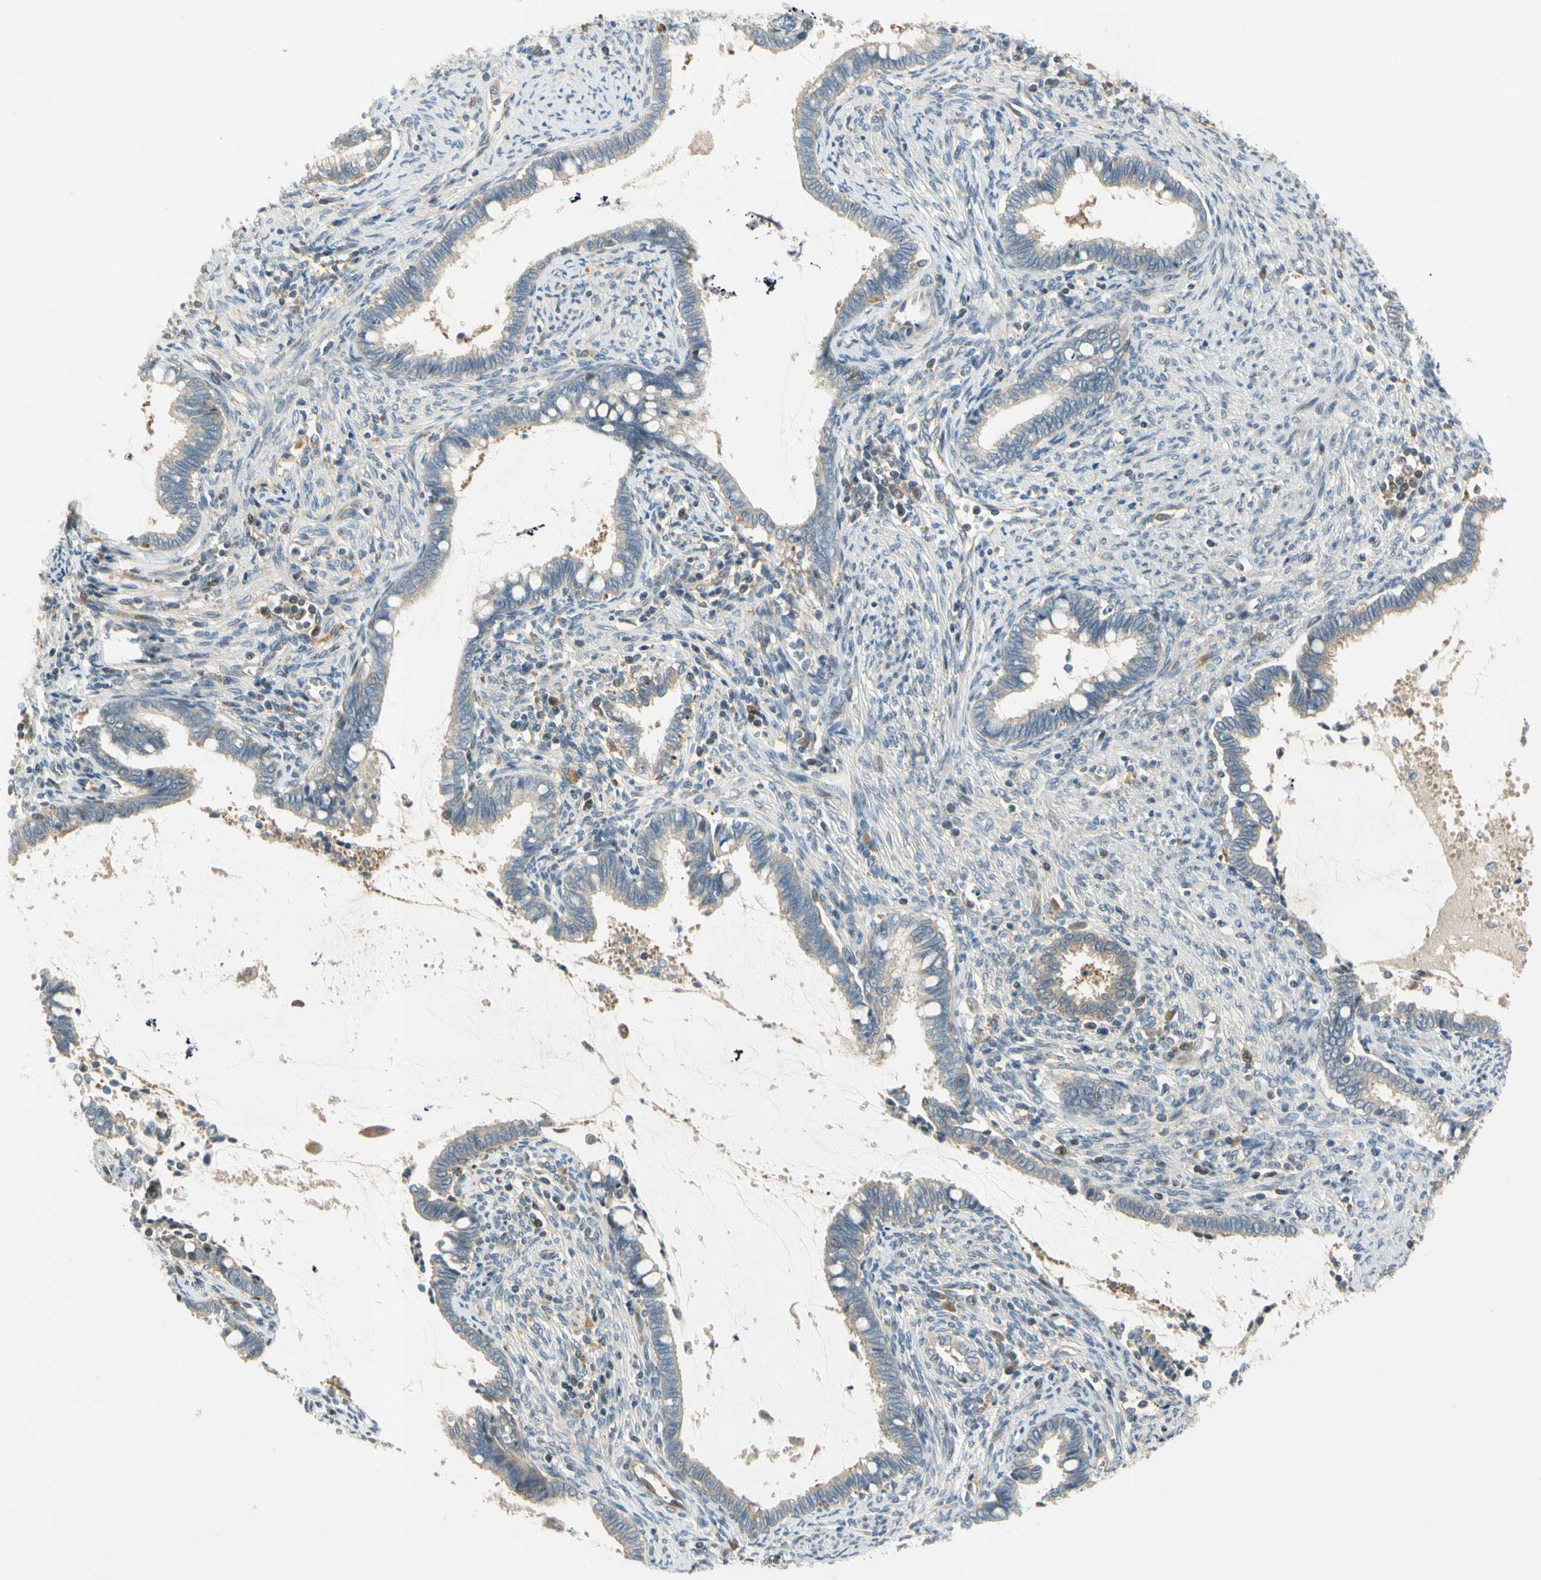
{"staining": {"intensity": "weak", "quantity": "25%-75%", "location": "cytoplasmic/membranous"}, "tissue": "cervical cancer", "cell_type": "Tumor cells", "image_type": "cancer", "snomed": [{"axis": "morphology", "description": "Adenocarcinoma, NOS"}, {"axis": "topography", "description": "Cervix"}], "caption": "This is a histology image of immunohistochemistry (IHC) staining of adenocarcinoma (cervical), which shows weak positivity in the cytoplasmic/membranous of tumor cells.", "gene": "GATD1", "patient": {"sex": "female", "age": 44}}